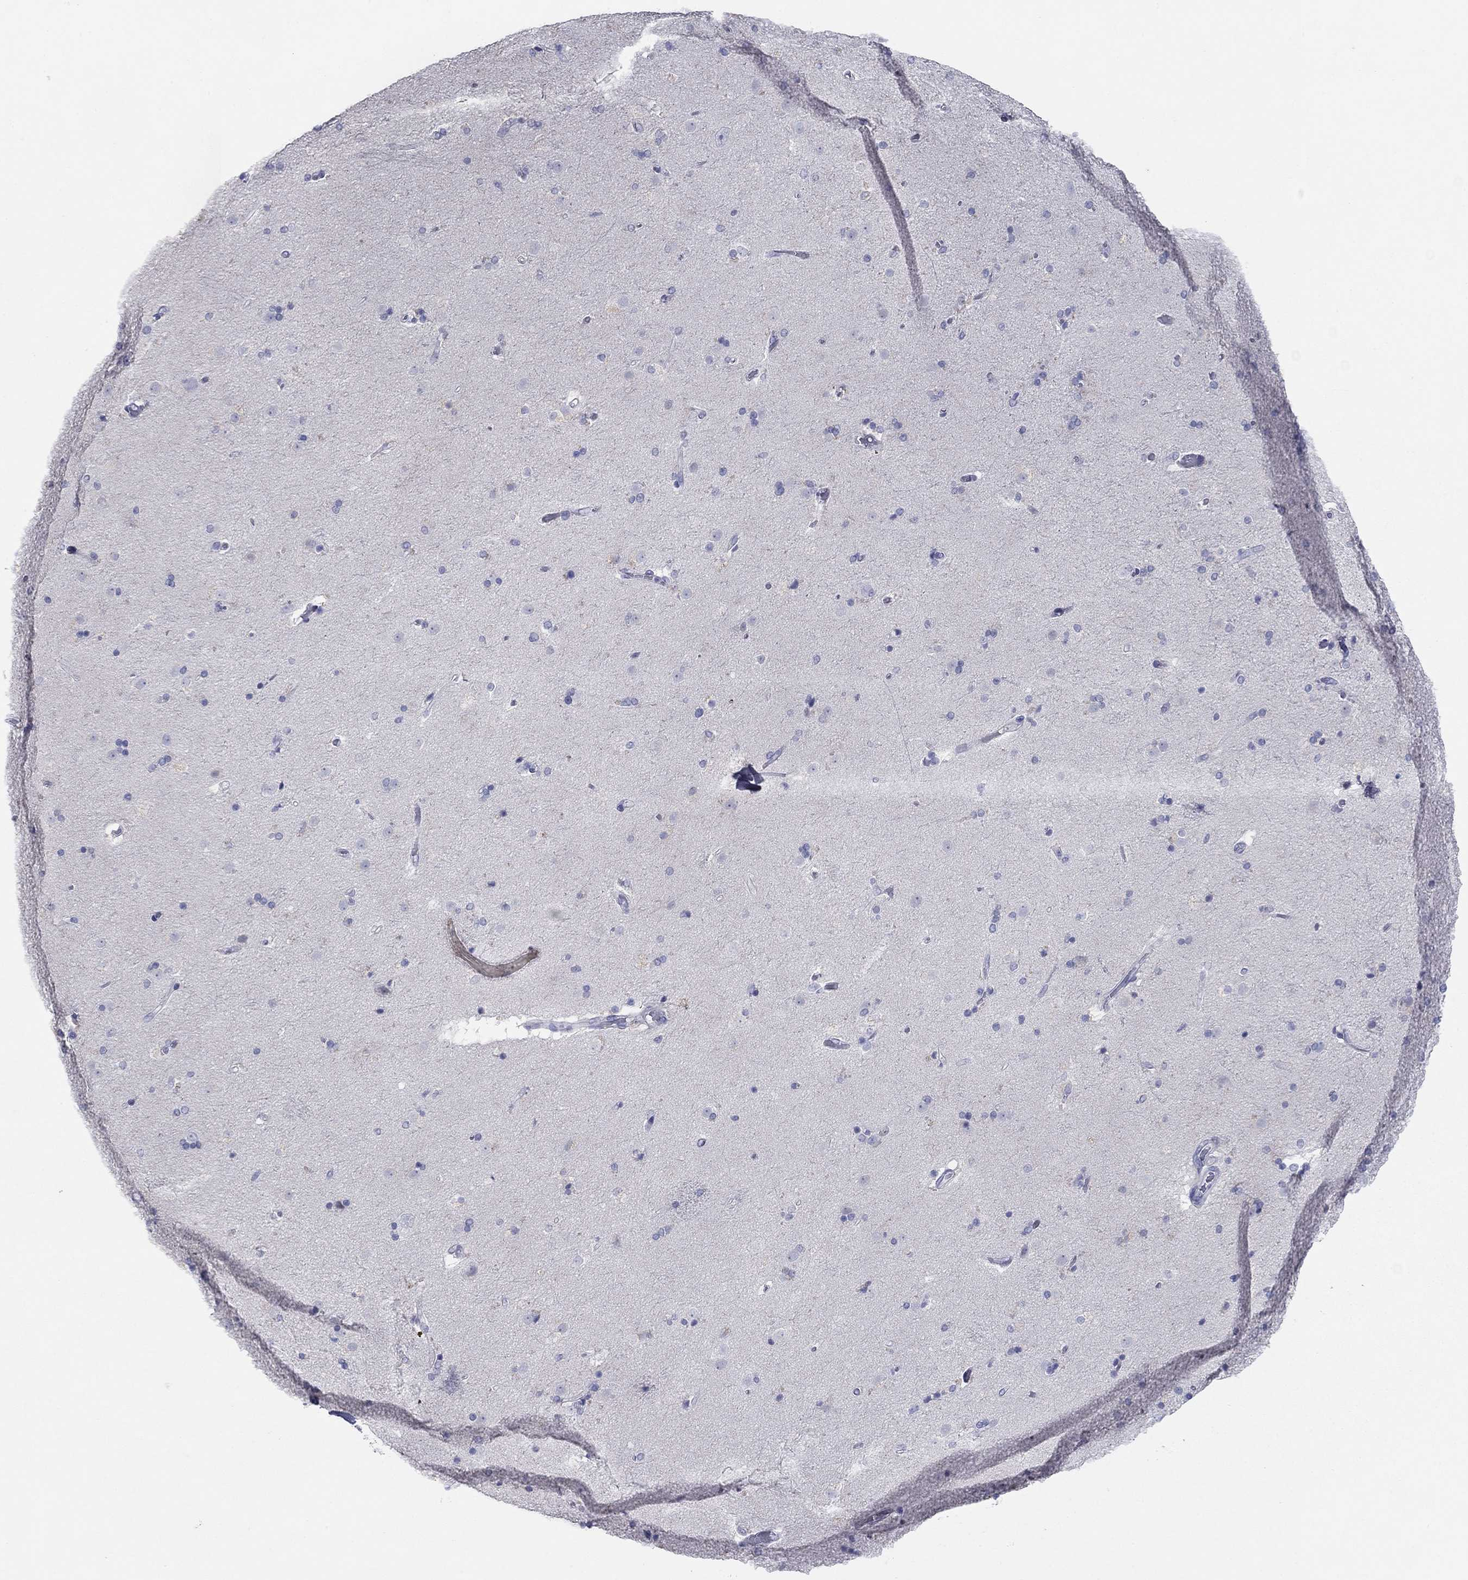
{"staining": {"intensity": "negative", "quantity": "none", "location": "none"}, "tissue": "caudate", "cell_type": "Glial cells", "image_type": "normal", "snomed": [{"axis": "morphology", "description": "Normal tissue, NOS"}, {"axis": "topography", "description": "Lateral ventricle wall"}], "caption": "Protein analysis of unremarkable caudate exhibits no significant staining in glial cells.", "gene": "ITGAE", "patient": {"sex": "male", "age": 54}}